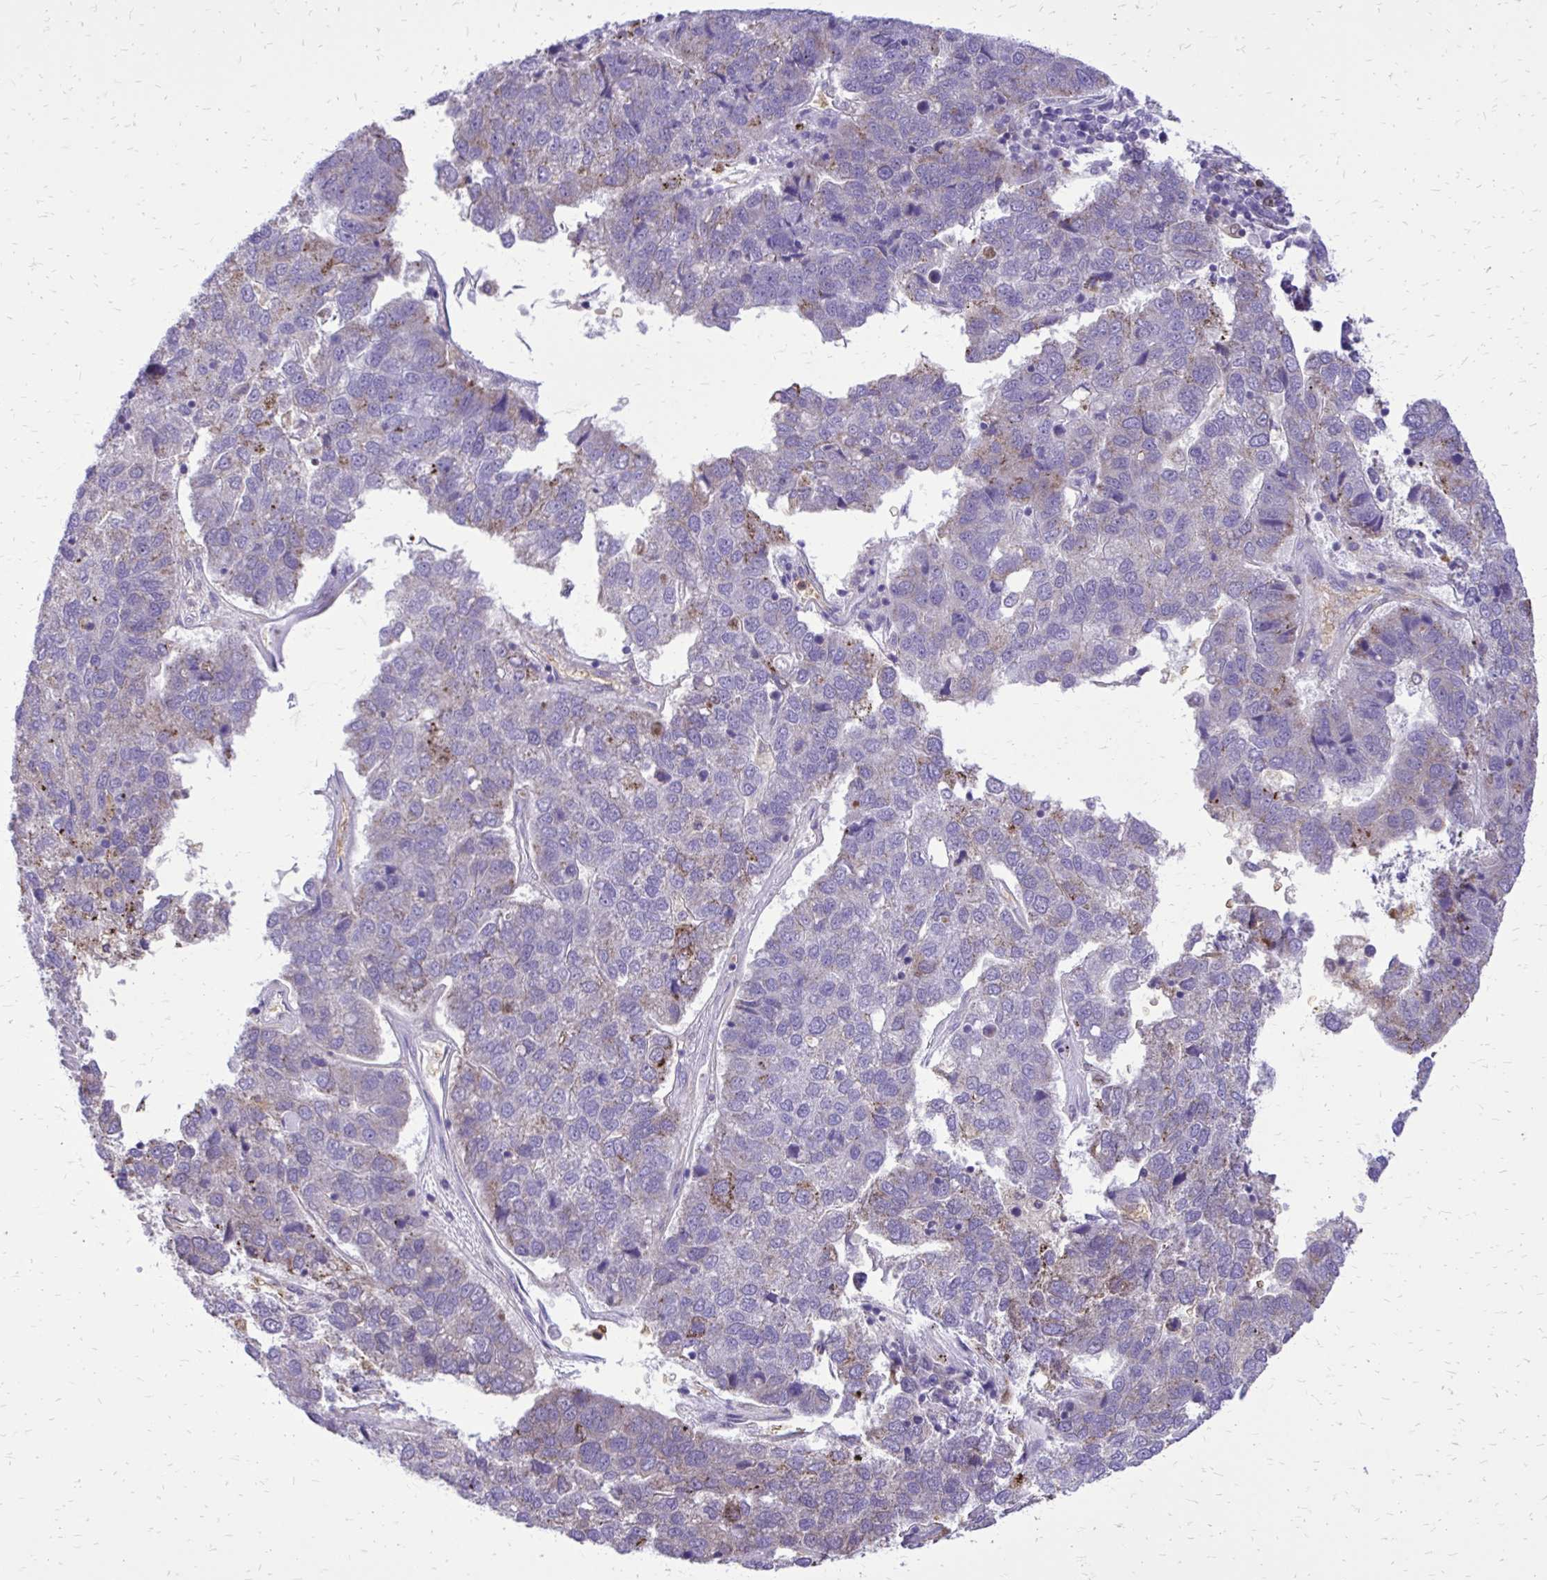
{"staining": {"intensity": "weak", "quantity": "<25%", "location": "cytoplasmic/membranous"}, "tissue": "pancreatic cancer", "cell_type": "Tumor cells", "image_type": "cancer", "snomed": [{"axis": "morphology", "description": "Adenocarcinoma, NOS"}, {"axis": "topography", "description": "Pancreas"}], "caption": "Micrograph shows no protein staining in tumor cells of pancreatic adenocarcinoma tissue. Nuclei are stained in blue.", "gene": "CAT", "patient": {"sex": "female", "age": 61}}